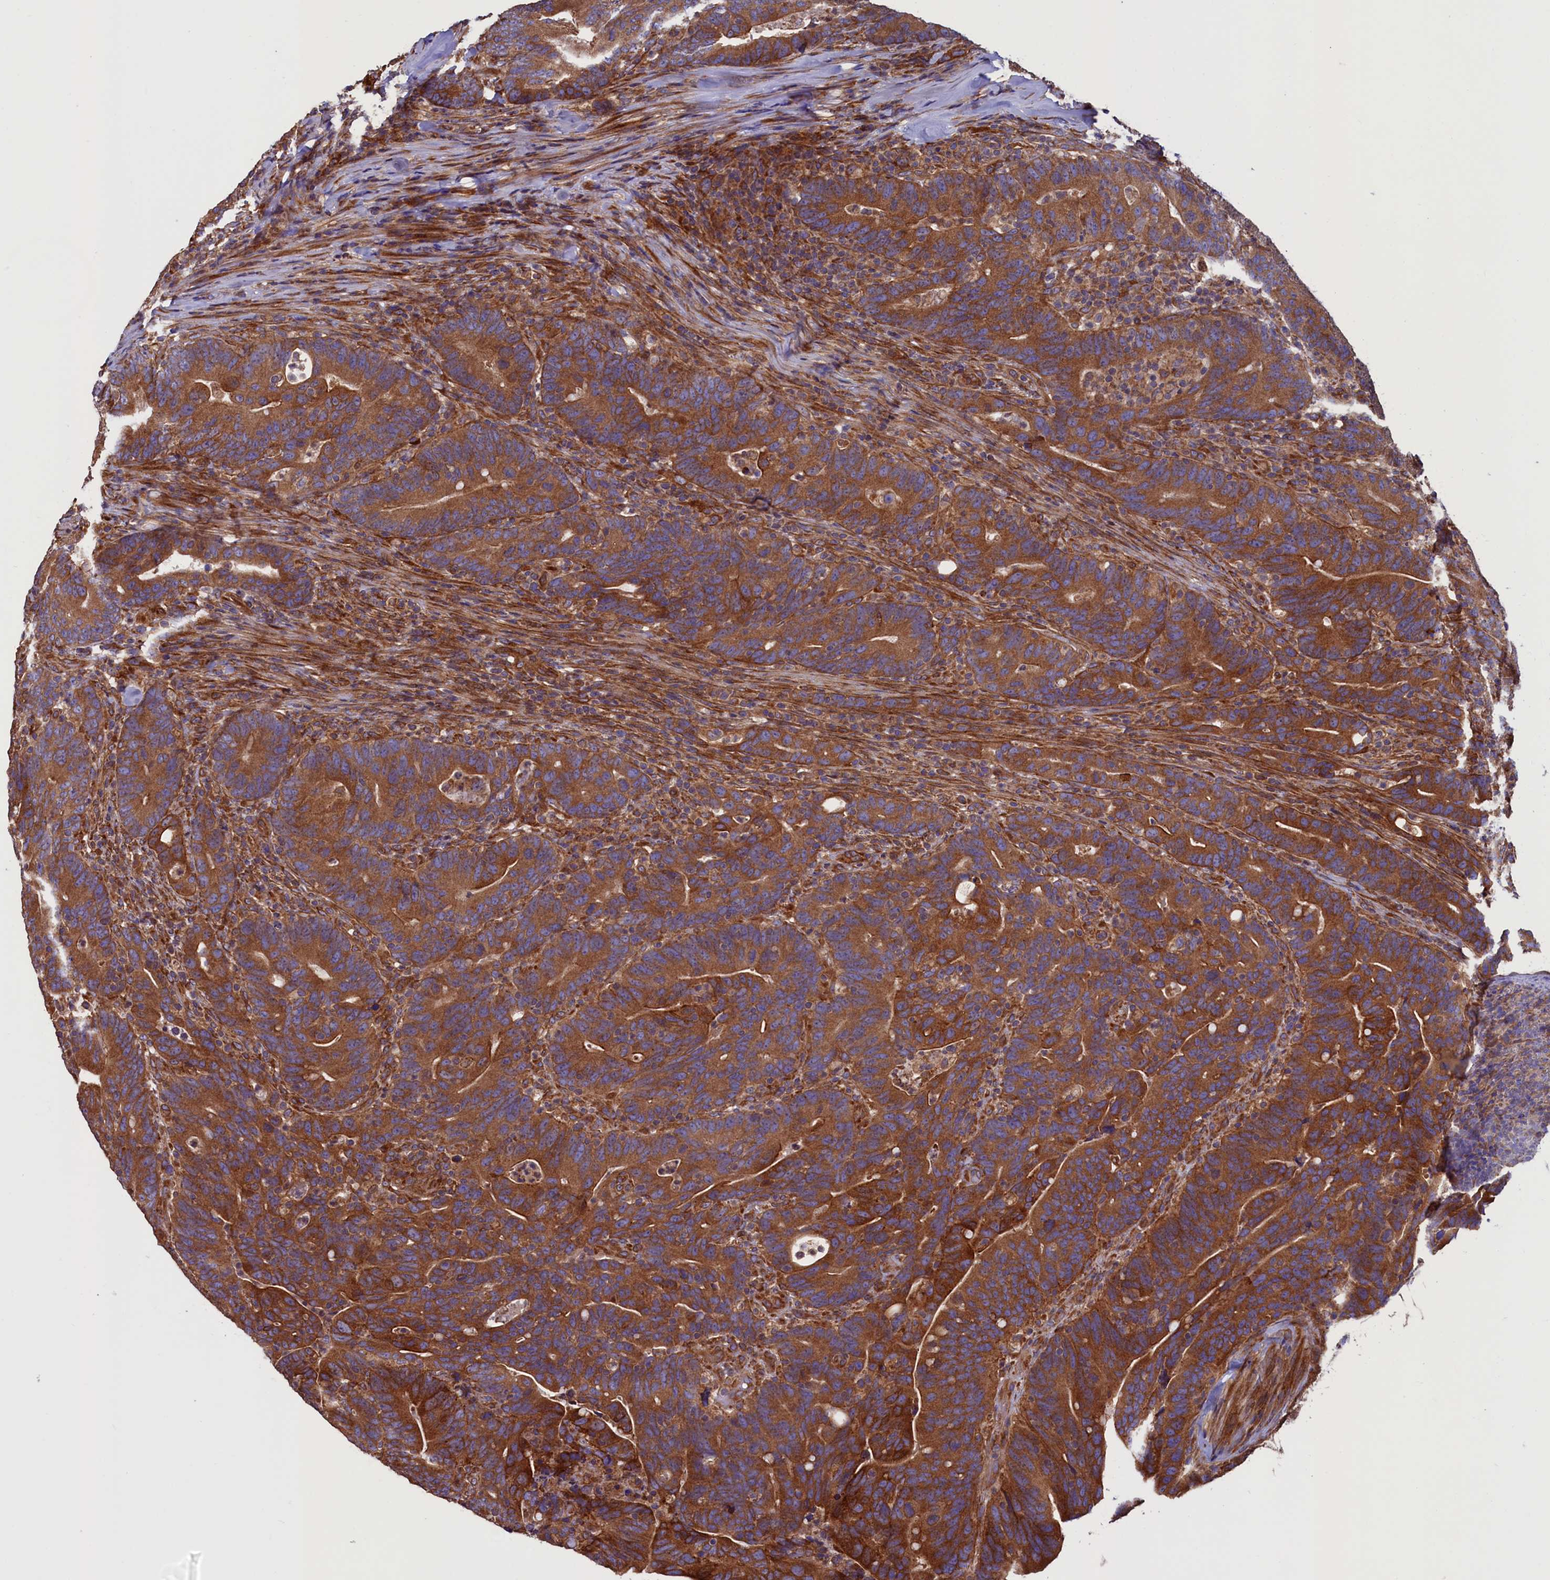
{"staining": {"intensity": "strong", "quantity": ">75%", "location": "cytoplasmic/membranous"}, "tissue": "colorectal cancer", "cell_type": "Tumor cells", "image_type": "cancer", "snomed": [{"axis": "morphology", "description": "Adenocarcinoma, NOS"}, {"axis": "topography", "description": "Colon"}], "caption": "Colorectal adenocarcinoma tissue exhibits strong cytoplasmic/membranous expression in approximately >75% of tumor cells, visualized by immunohistochemistry.", "gene": "ATXN2L", "patient": {"sex": "female", "age": 66}}